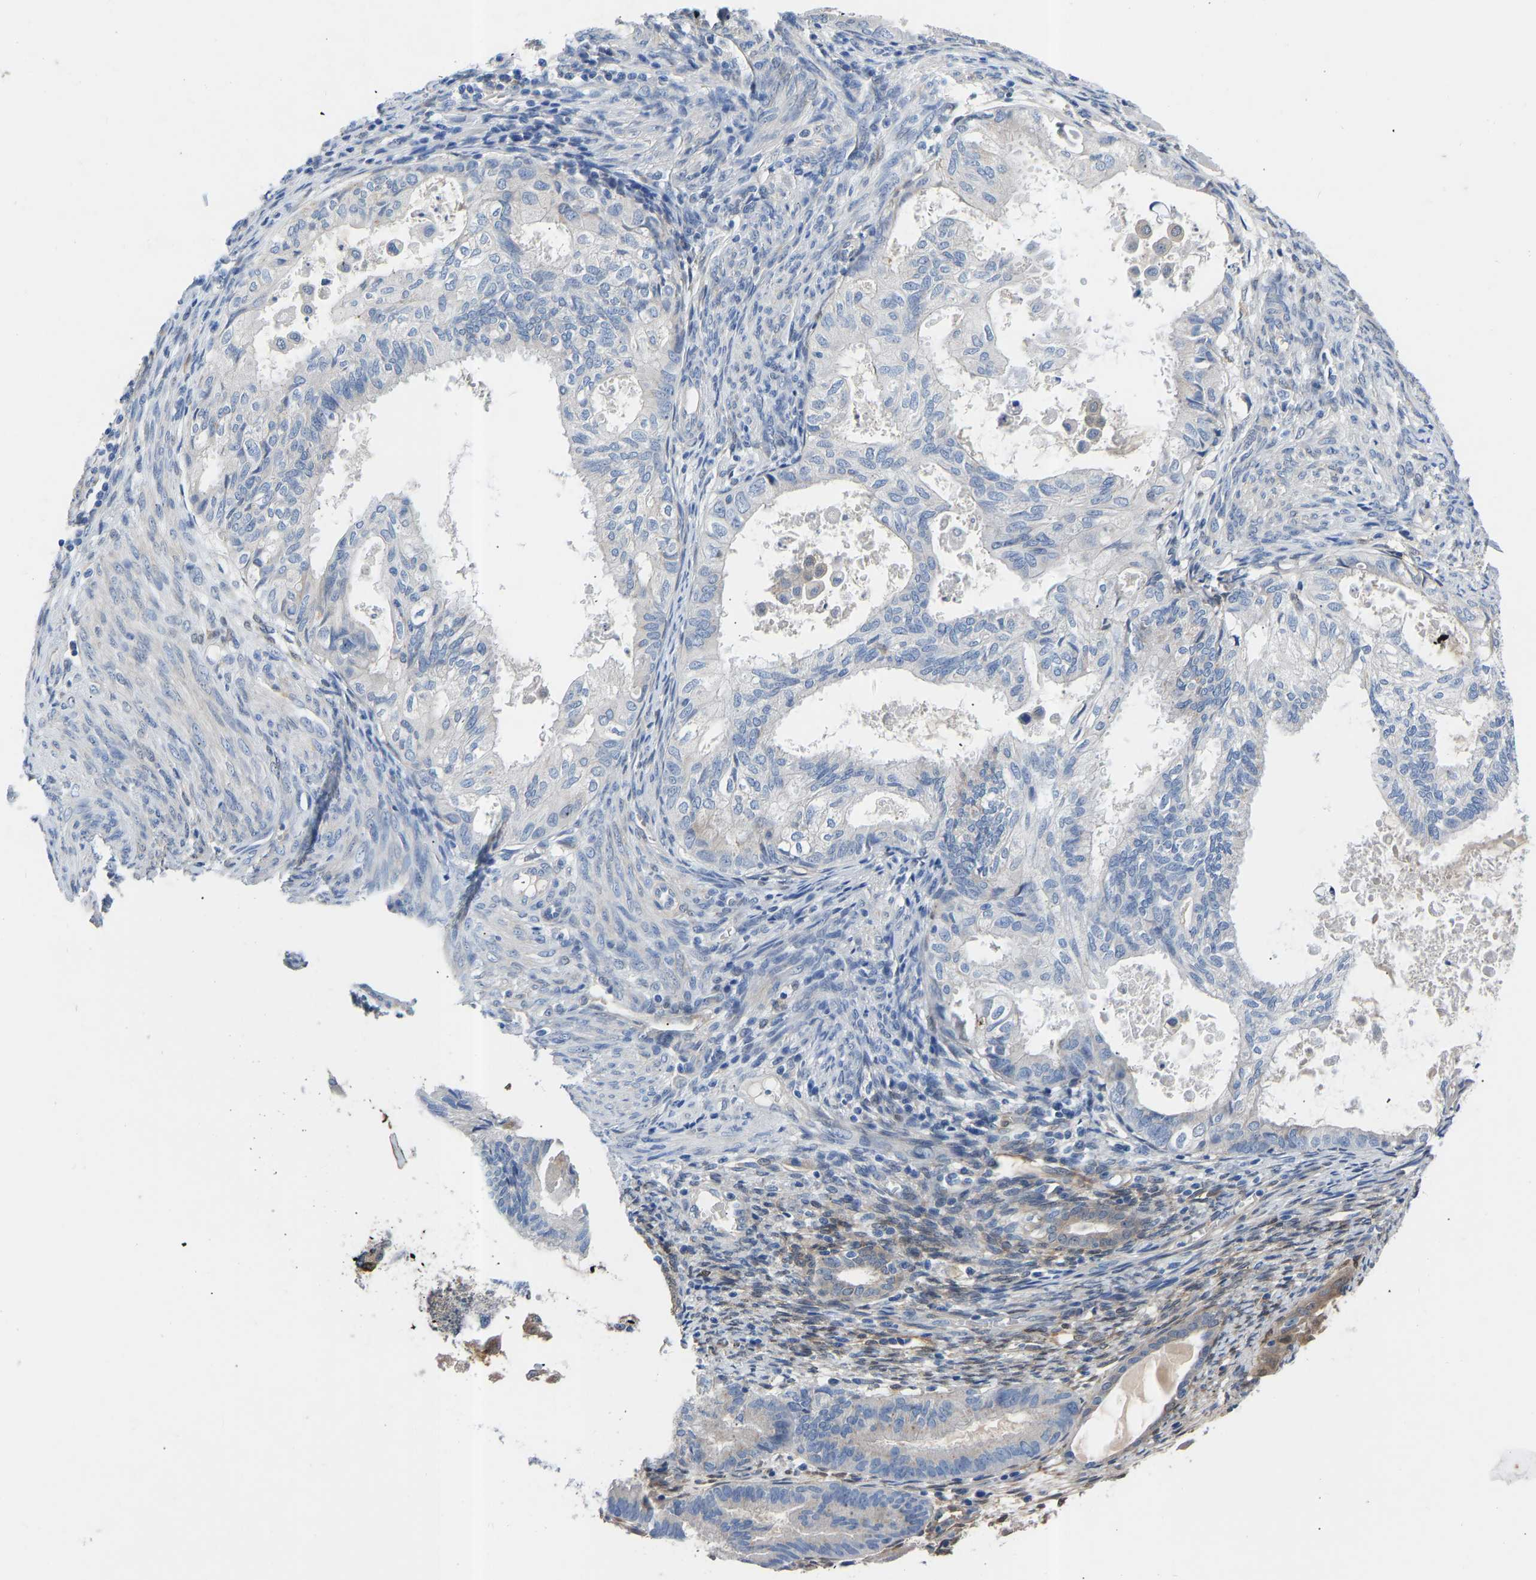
{"staining": {"intensity": "moderate", "quantity": "<25%", "location": "cytoplasmic/membranous"}, "tissue": "cervical cancer", "cell_type": "Tumor cells", "image_type": "cancer", "snomed": [{"axis": "morphology", "description": "Normal tissue, NOS"}, {"axis": "morphology", "description": "Adenocarcinoma, NOS"}, {"axis": "topography", "description": "Cervix"}, {"axis": "topography", "description": "Endometrium"}], "caption": "Protein expression analysis of cervical adenocarcinoma shows moderate cytoplasmic/membranous expression in approximately <25% of tumor cells.", "gene": "RBP1", "patient": {"sex": "female", "age": 86}}